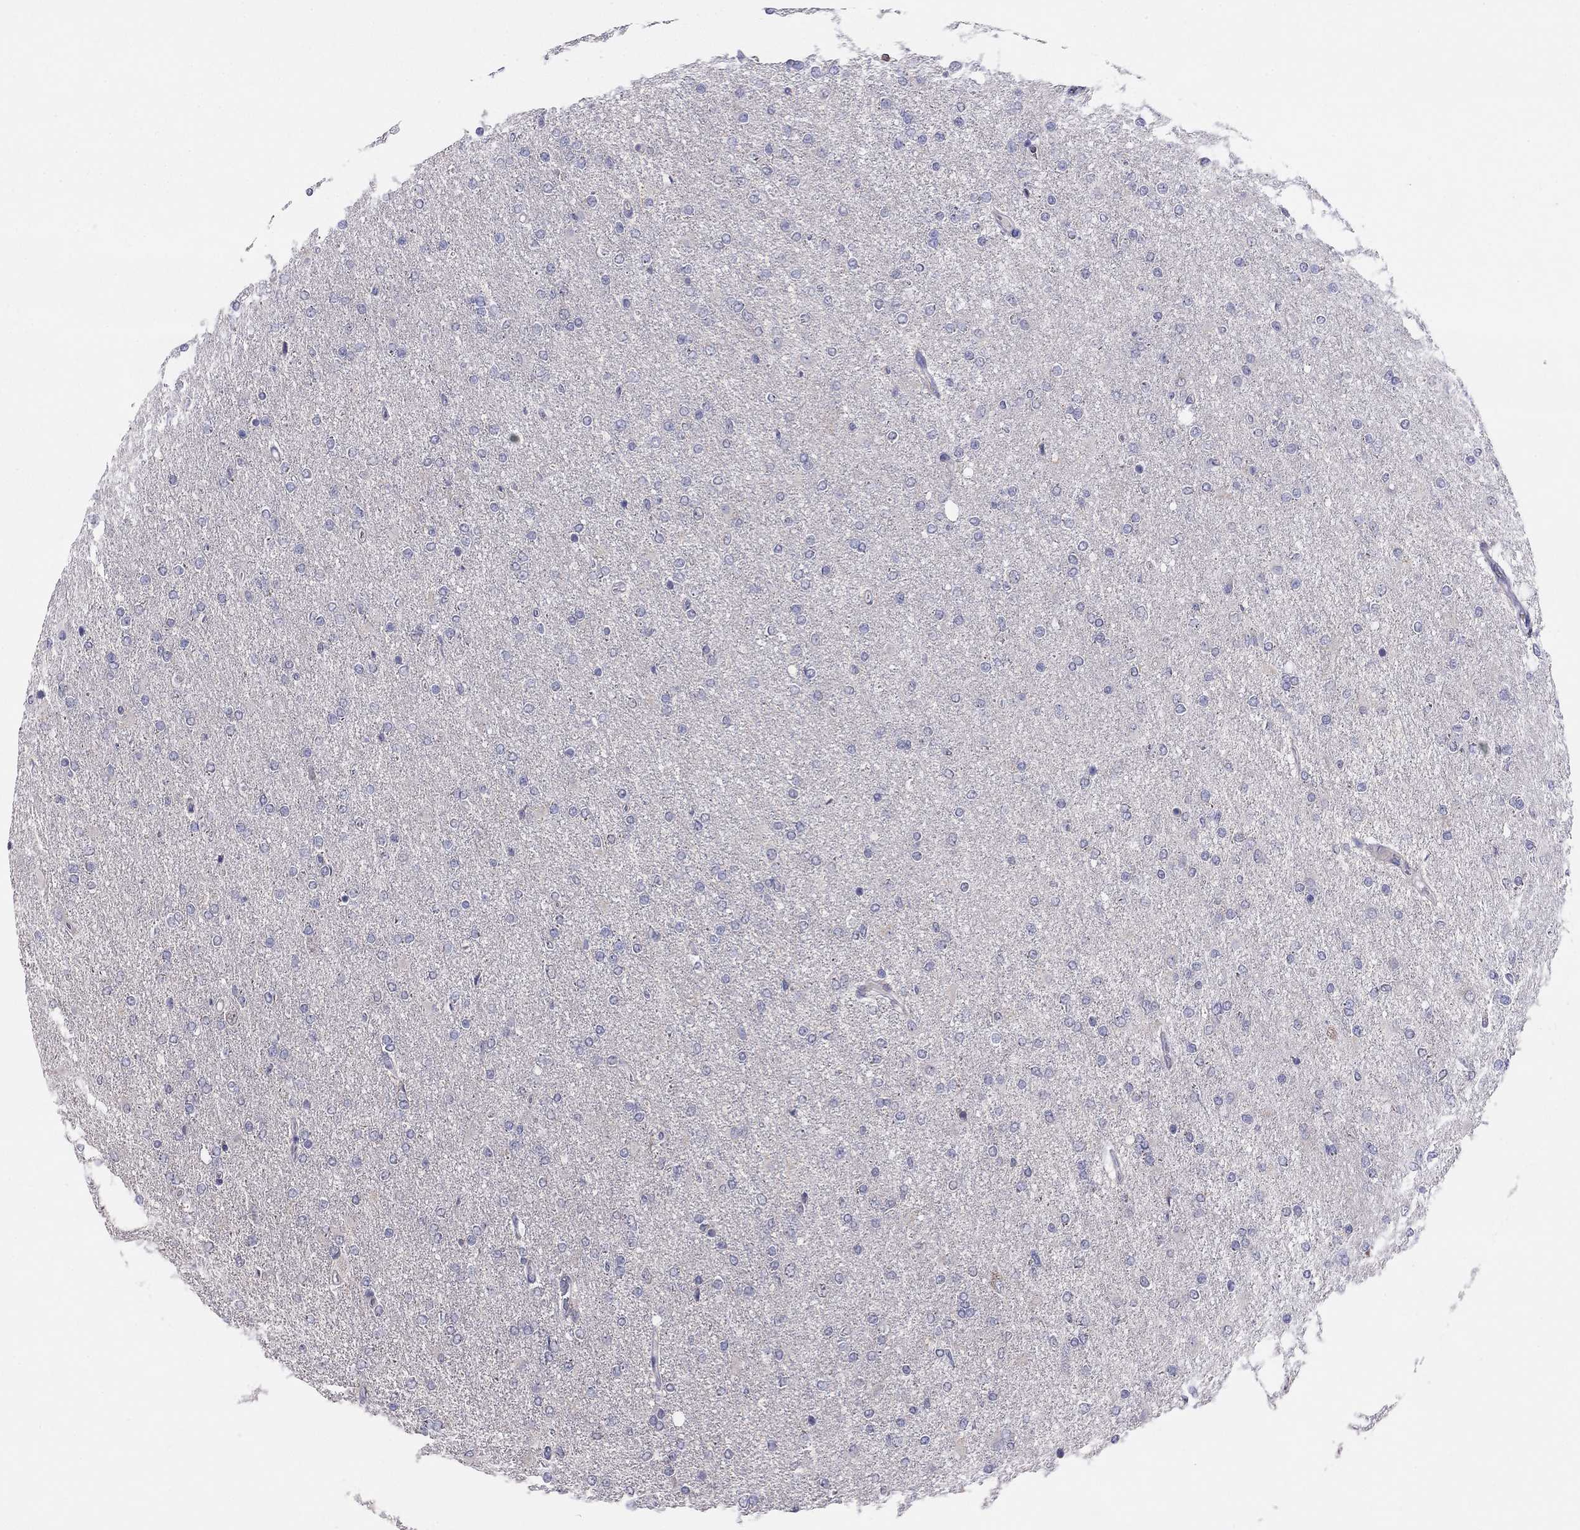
{"staining": {"intensity": "negative", "quantity": "none", "location": "none"}, "tissue": "glioma", "cell_type": "Tumor cells", "image_type": "cancer", "snomed": [{"axis": "morphology", "description": "Glioma, malignant, High grade"}, {"axis": "topography", "description": "Cerebral cortex"}], "caption": "DAB (3,3'-diaminobenzidine) immunohistochemical staining of malignant glioma (high-grade) reveals no significant expression in tumor cells.", "gene": "CITED1", "patient": {"sex": "male", "age": 70}}